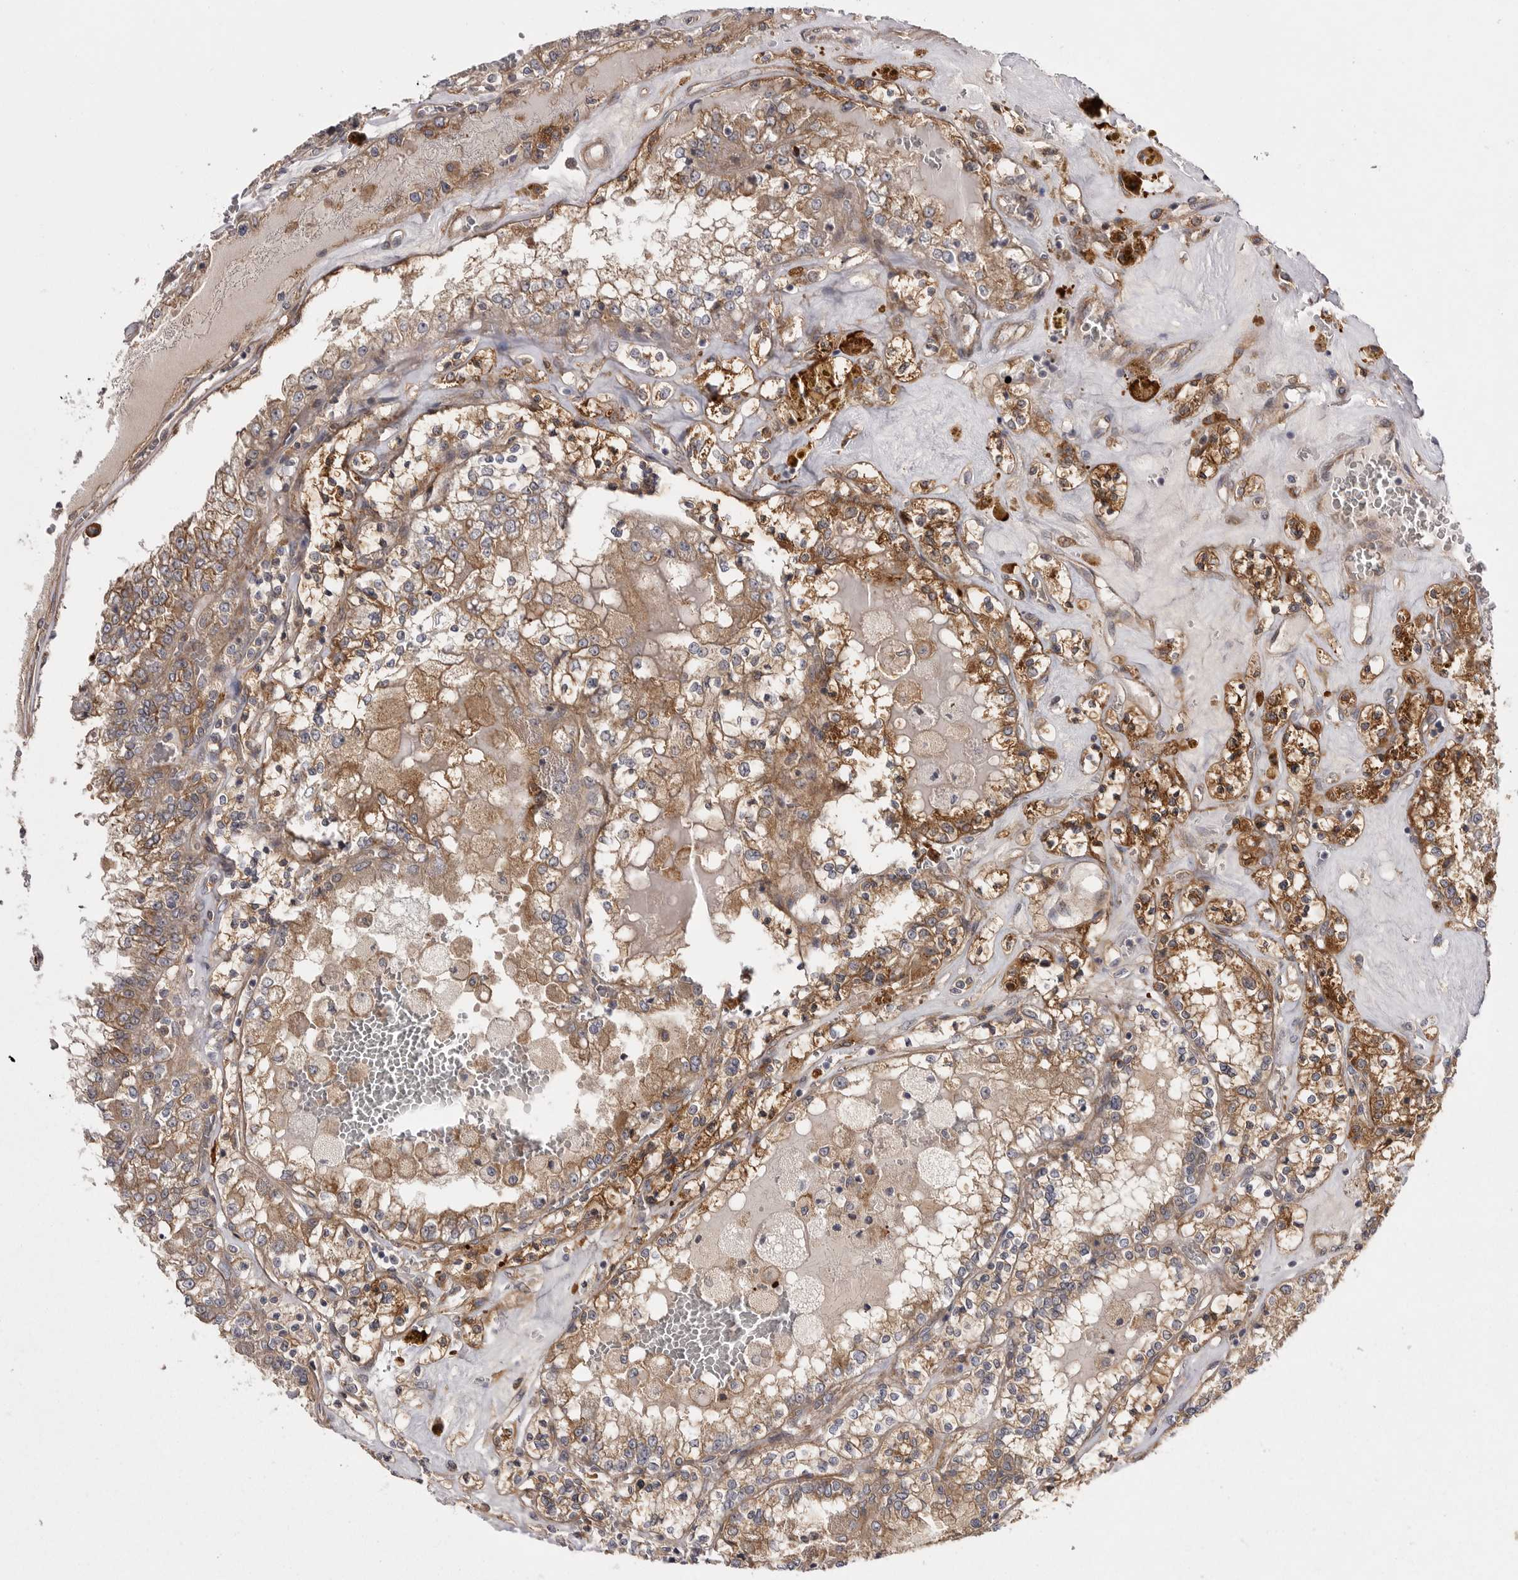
{"staining": {"intensity": "moderate", "quantity": ">75%", "location": "cytoplasmic/membranous"}, "tissue": "renal cancer", "cell_type": "Tumor cells", "image_type": "cancer", "snomed": [{"axis": "morphology", "description": "Adenocarcinoma, NOS"}, {"axis": "topography", "description": "Kidney"}], "caption": "A medium amount of moderate cytoplasmic/membranous positivity is identified in about >75% of tumor cells in adenocarcinoma (renal) tissue.", "gene": "OSBPL9", "patient": {"sex": "female", "age": 56}}